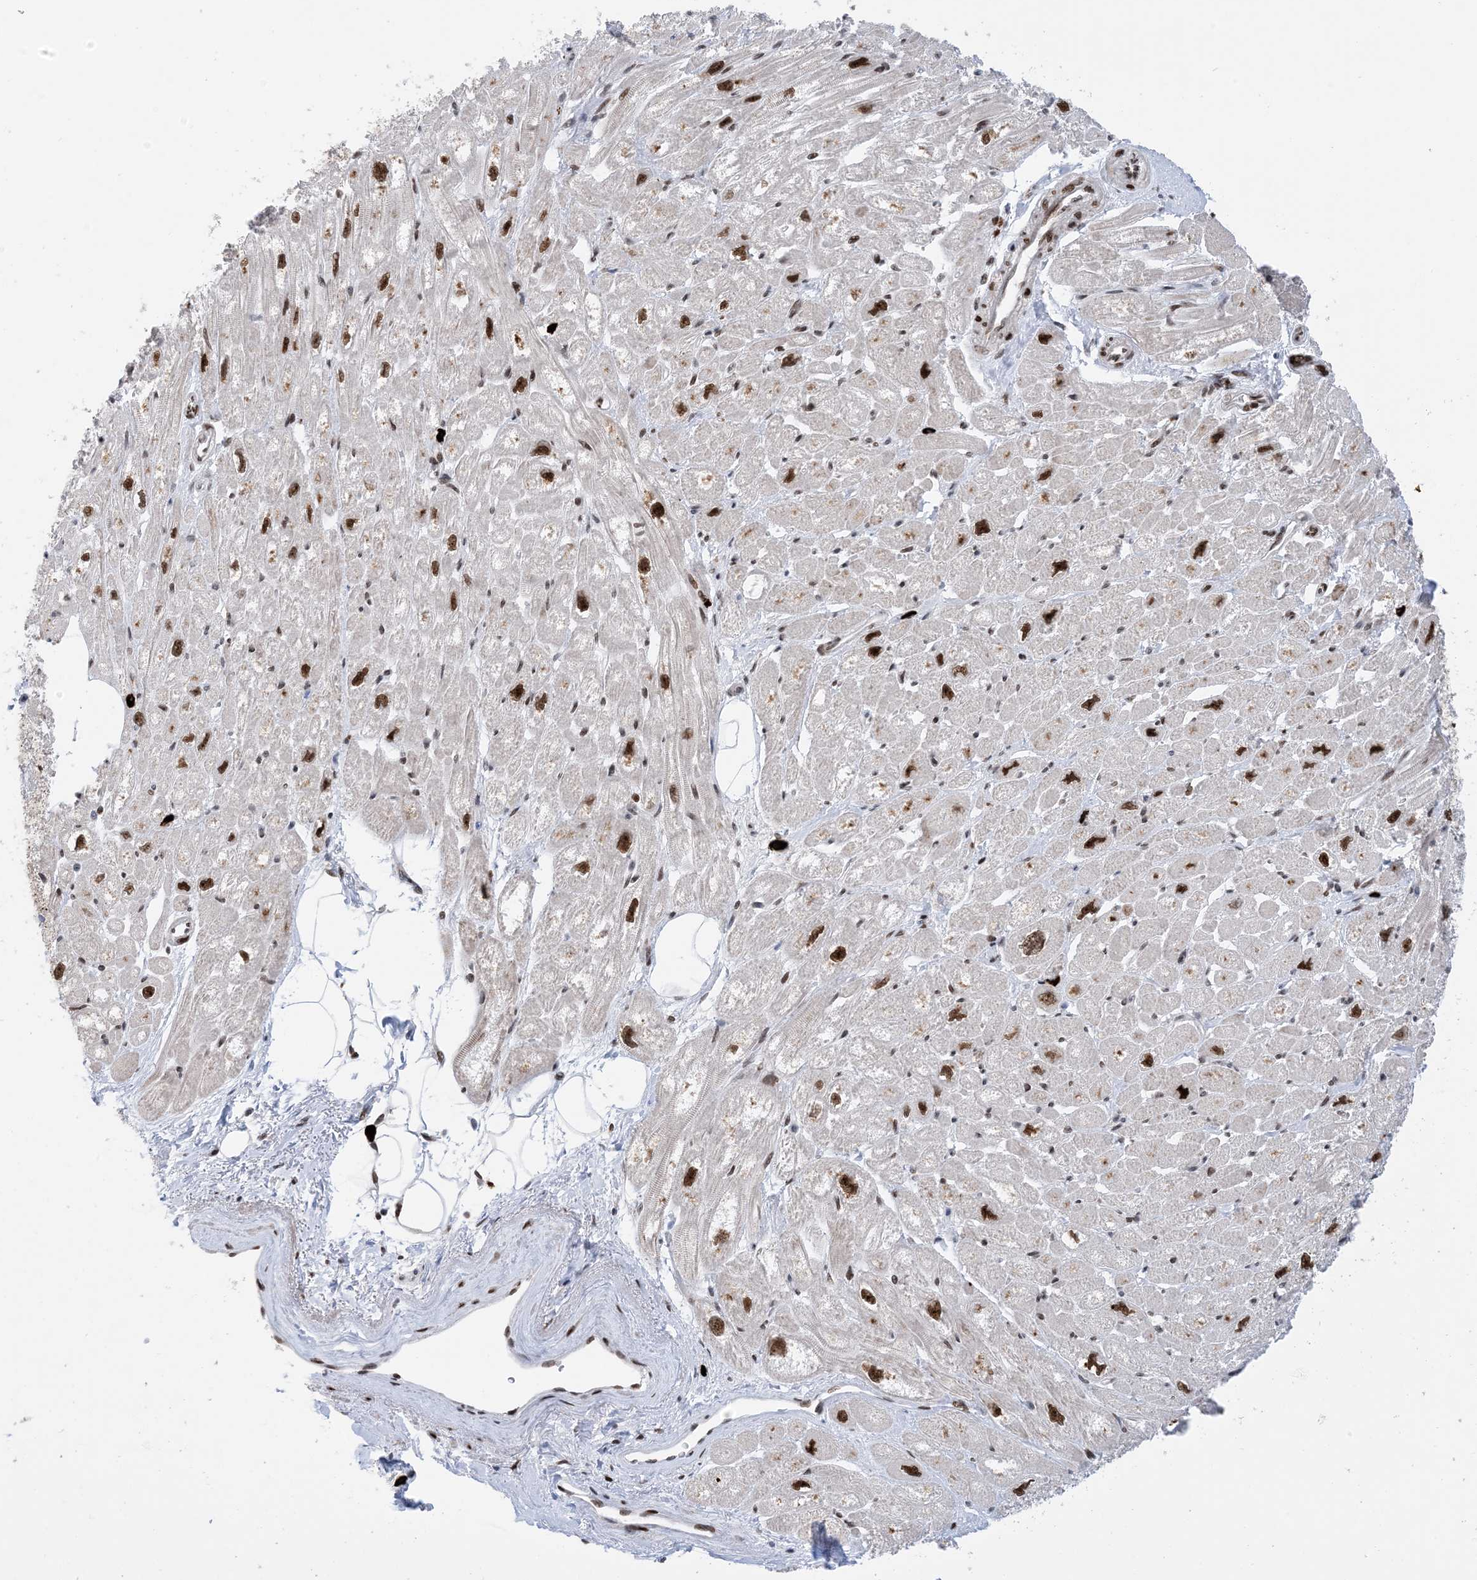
{"staining": {"intensity": "moderate", "quantity": "25%-75%", "location": "nuclear"}, "tissue": "heart muscle", "cell_type": "Cardiomyocytes", "image_type": "normal", "snomed": [{"axis": "morphology", "description": "Normal tissue, NOS"}, {"axis": "topography", "description": "Heart"}], "caption": "Moderate nuclear protein positivity is identified in approximately 25%-75% of cardiomyocytes in heart muscle. (DAB IHC, brown staining for protein, blue staining for nuclei).", "gene": "TSPYL1", "patient": {"sex": "male", "age": 50}}